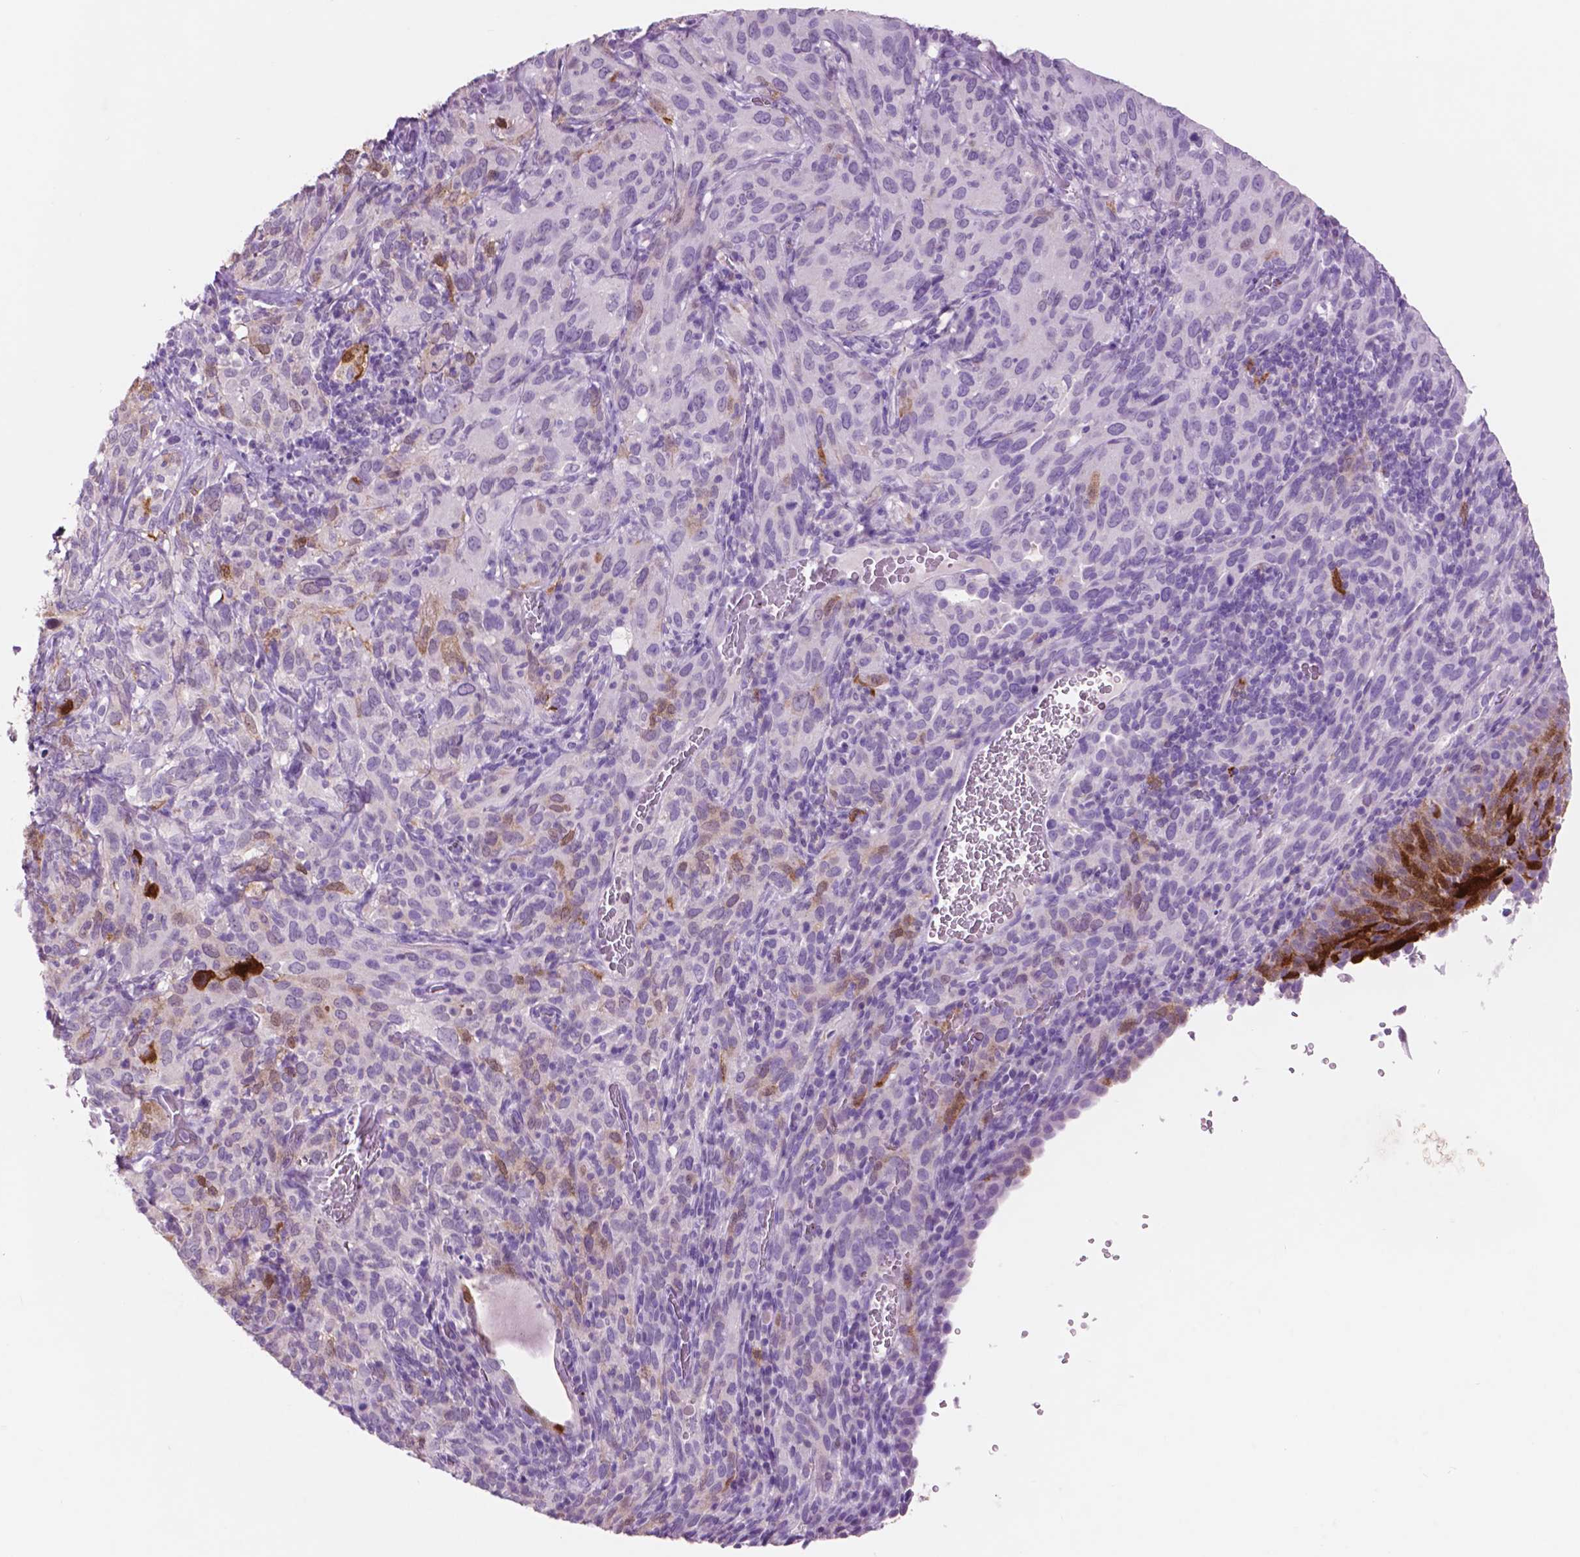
{"staining": {"intensity": "strong", "quantity": "<25%", "location": "cytoplasmic/membranous,nuclear"}, "tissue": "cervical cancer", "cell_type": "Tumor cells", "image_type": "cancer", "snomed": [{"axis": "morphology", "description": "Normal tissue, NOS"}, {"axis": "morphology", "description": "Squamous cell carcinoma, NOS"}, {"axis": "topography", "description": "Cervix"}], "caption": "Immunohistochemistry (IHC) of human squamous cell carcinoma (cervical) demonstrates medium levels of strong cytoplasmic/membranous and nuclear staining in approximately <25% of tumor cells. (brown staining indicates protein expression, while blue staining denotes nuclei).", "gene": "IDO1", "patient": {"sex": "female", "age": 51}}